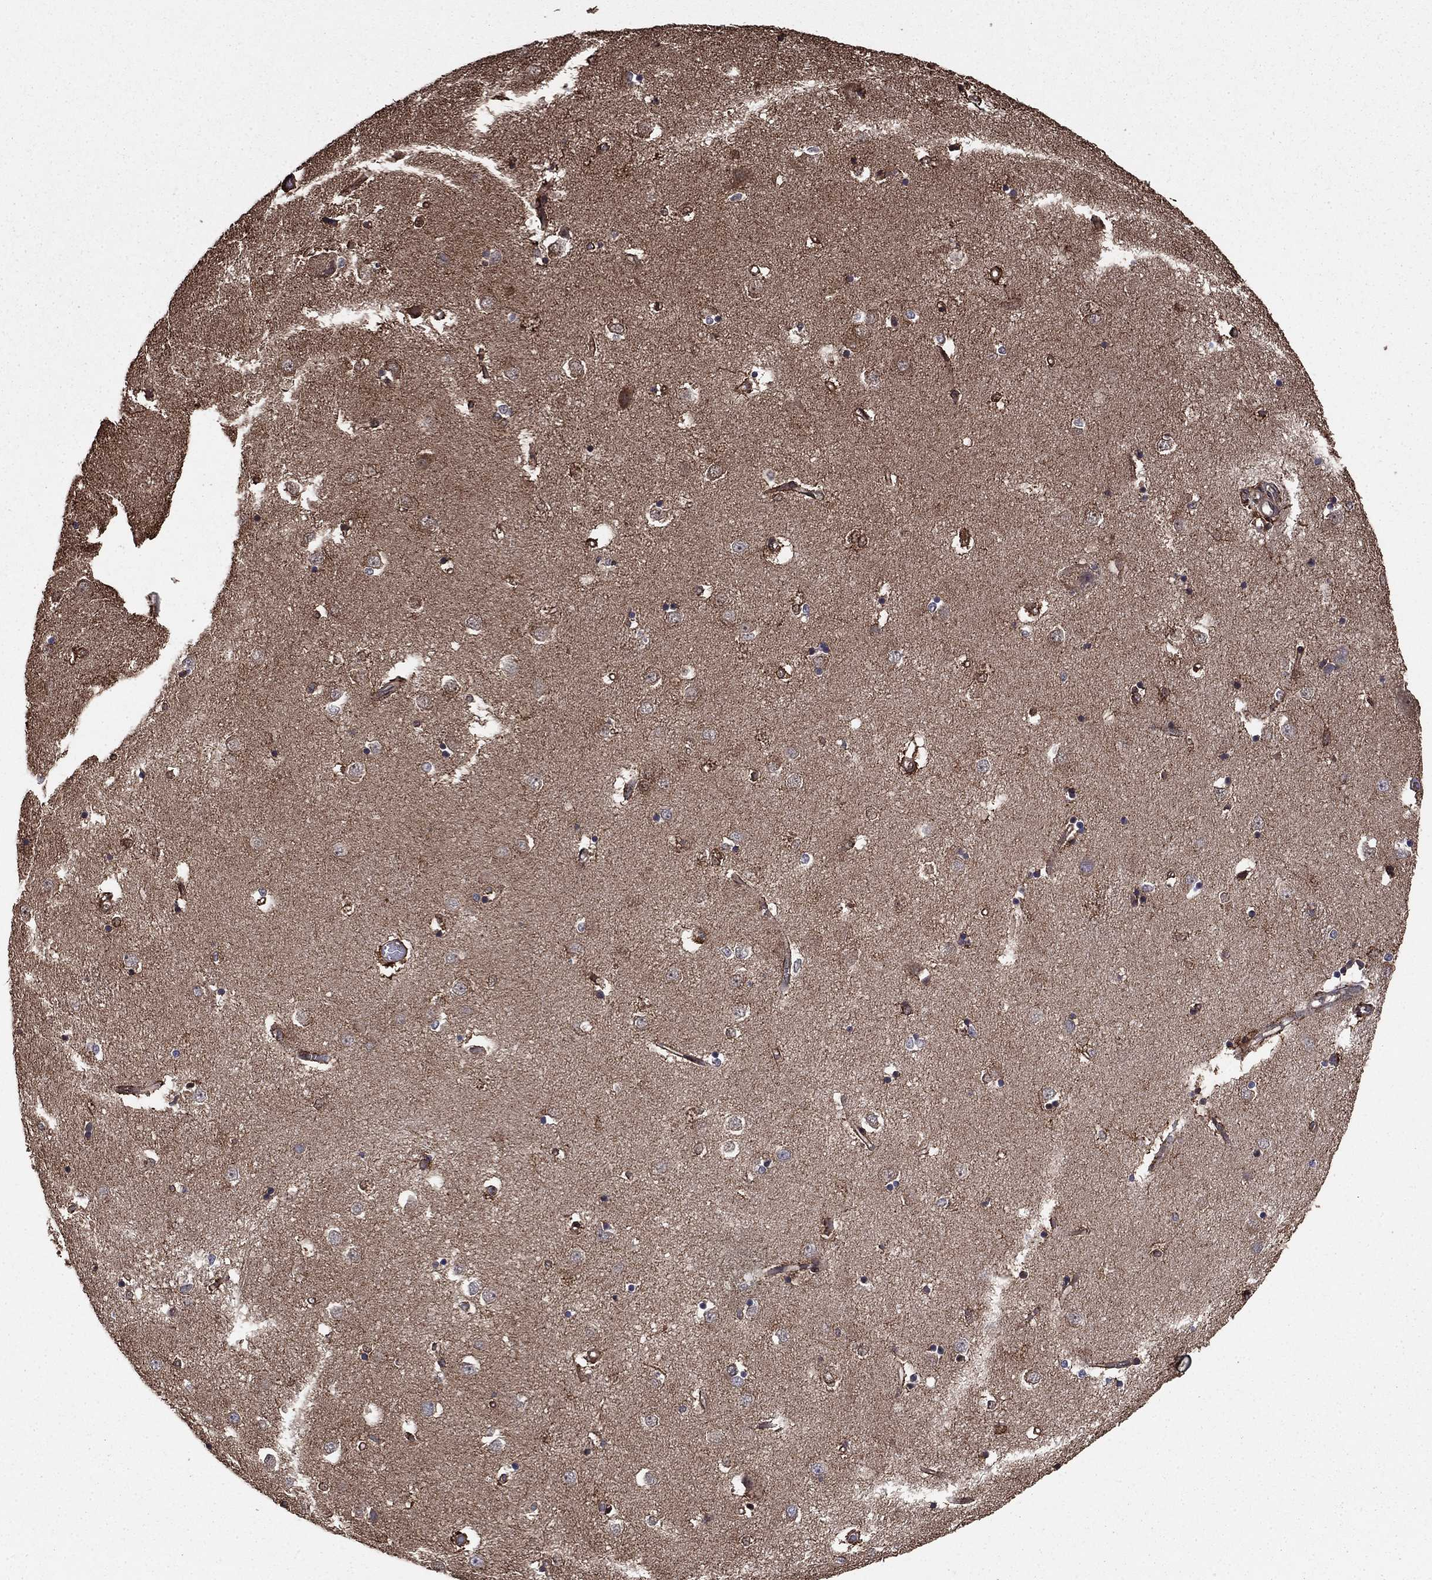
{"staining": {"intensity": "moderate", "quantity": "<25%", "location": "cytoplasmic/membranous"}, "tissue": "caudate", "cell_type": "Glial cells", "image_type": "normal", "snomed": [{"axis": "morphology", "description": "Normal tissue, NOS"}, {"axis": "topography", "description": "Lateral ventricle wall"}], "caption": "This photomicrograph displays immunohistochemistry staining of unremarkable caudate, with low moderate cytoplasmic/membranous positivity in about <25% of glial cells.", "gene": "GYG1", "patient": {"sex": "male", "age": 54}}